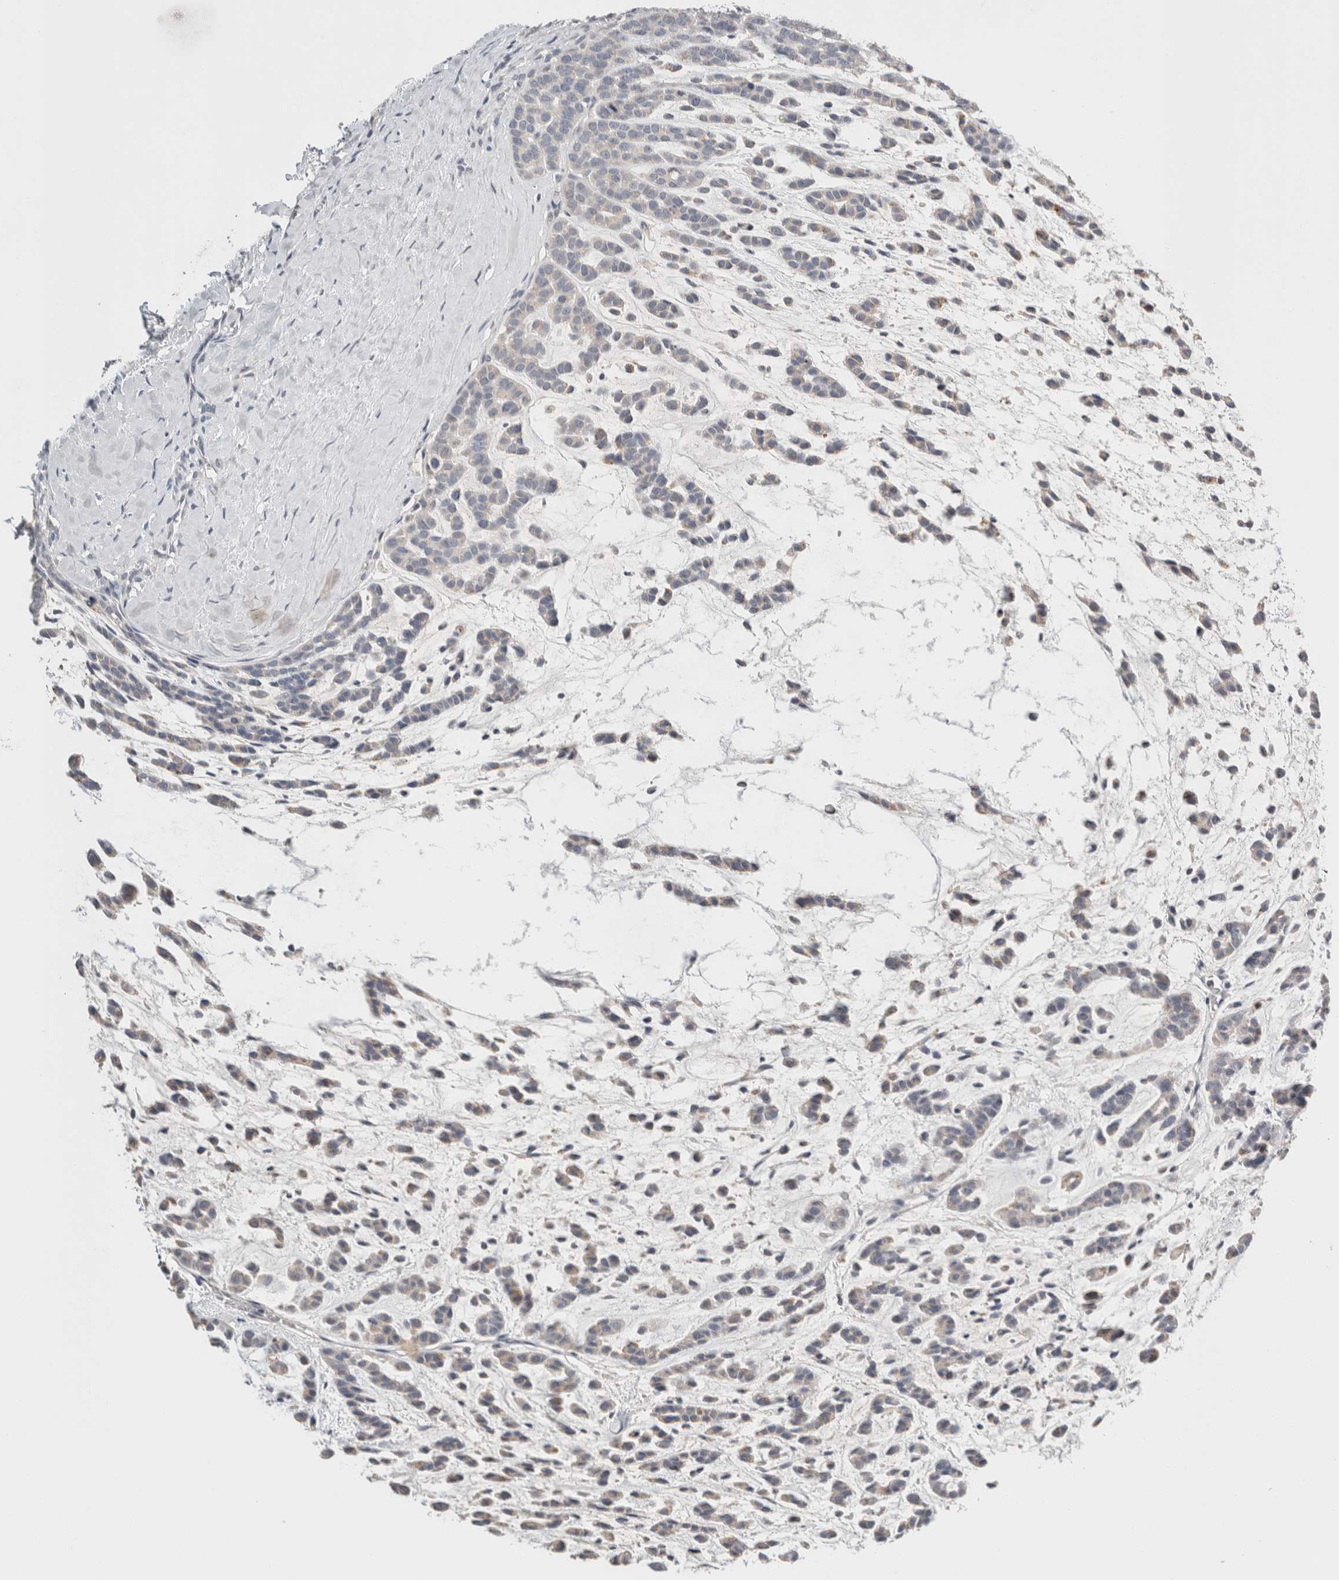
{"staining": {"intensity": "weak", "quantity": "<25%", "location": "cytoplasmic/membranous"}, "tissue": "head and neck cancer", "cell_type": "Tumor cells", "image_type": "cancer", "snomed": [{"axis": "morphology", "description": "Adenocarcinoma, NOS"}, {"axis": "morphology", "description": "Adenoma, NOS"}, {"axis": "topography", "description": "Head-Neck"}], "caption": "IHC micrograph of head and neck cancer stained for a protein (brown), which shows no staining in tumor cells.", "gene": "CRAT", "patient": {"sex": "female", "age": 55}}